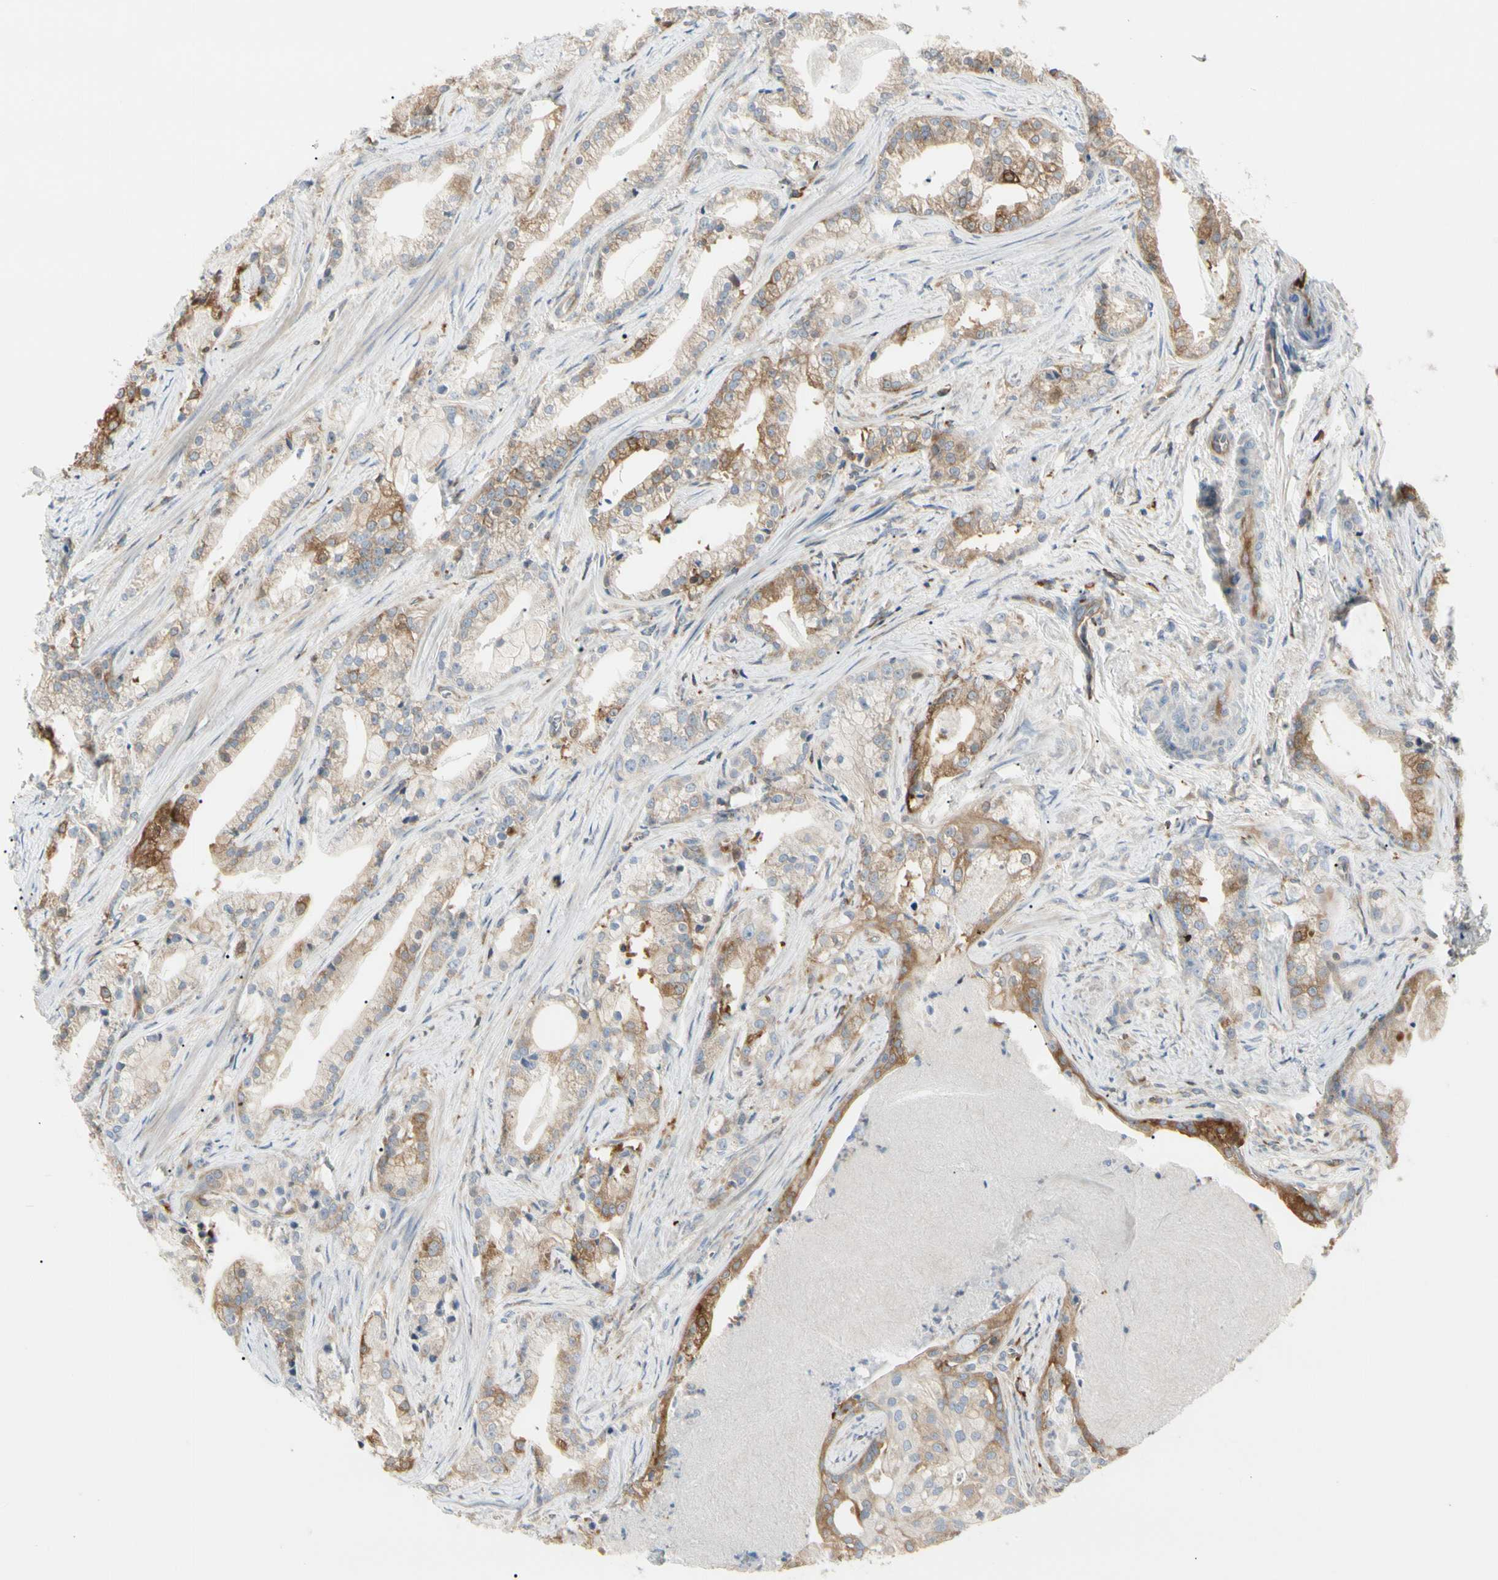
{"staining": {"intensity": "moderate", "quantity": ">75%", "location": "cytoplasmic/membranous"}, "tissue": "prostate cancer", "cell_type": "Tumor cells", "image_type": "cancer", "snomed": [{"axis": "morphology", "description": "Adenocarcinoma, Low grade"}, {"axis": "topography", "description": "Prostate"}], "caption": "Immunohistochemistry (IHC) of prostate cancer shows medium levels of moderate cytoplasmic/membranous expression in about >75% of tumor cells.", "gene": "NFKB2", "patient": {"sex": "male", "age": 59}}